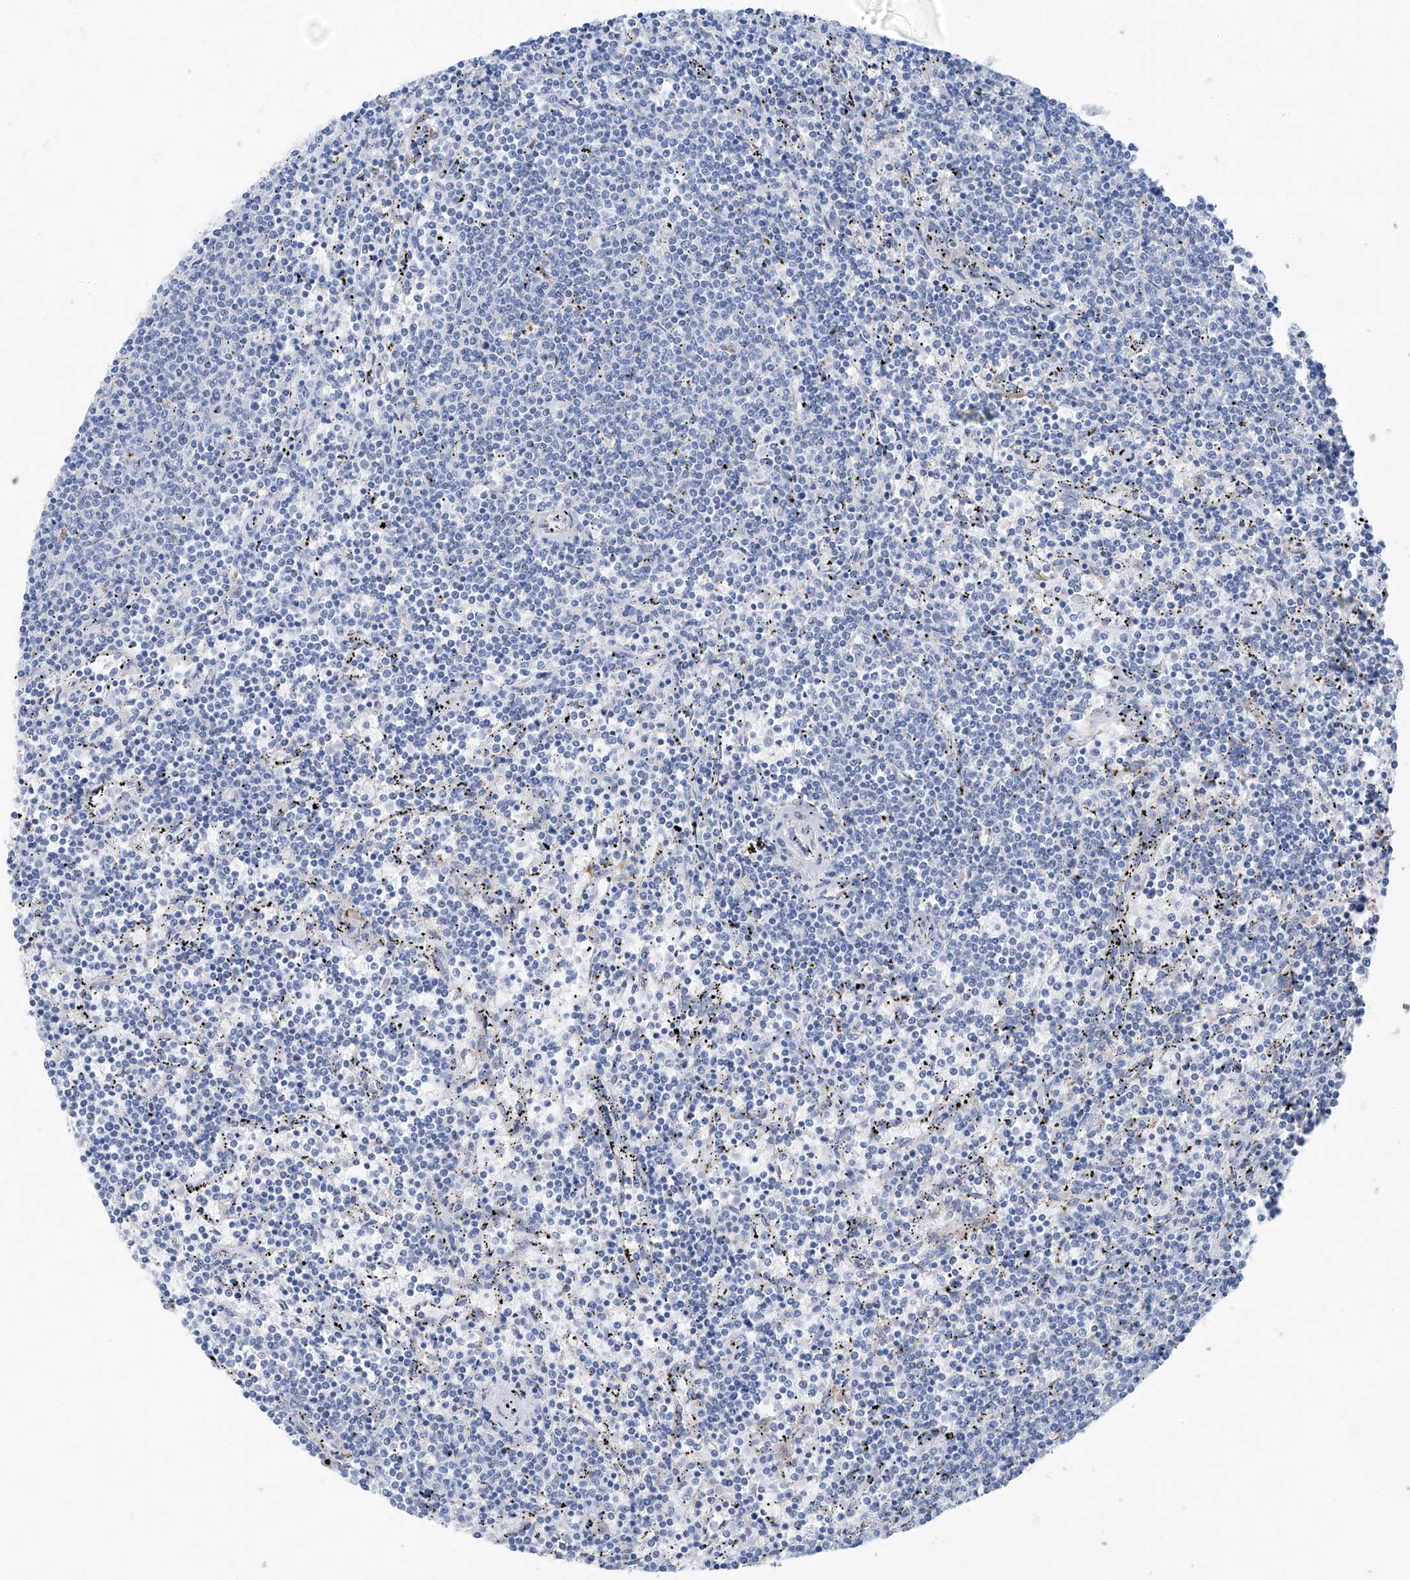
{"staining": {"intensity": "negative", "quantity": "none", "location": "none"}, "tissue": "lymphoma", "cell_type": "Tumor cells", "image_type": "cancer", "snomed": [{"axis": "morphology", "description": "Malignant lymphoma, non-Hodgkin's type, Low grade"}, {"axis": "topography", "description": "Spleen"}], "caption": "High power microscopy histopathology image of an immunohistochemistry histopathology image of low-grade malignant lymphoma, non-Hodgkin's type, revealing no significant staining in tumor cells.", "gene": "GLMP", "patient": {"sex": "female", "age": 50}}